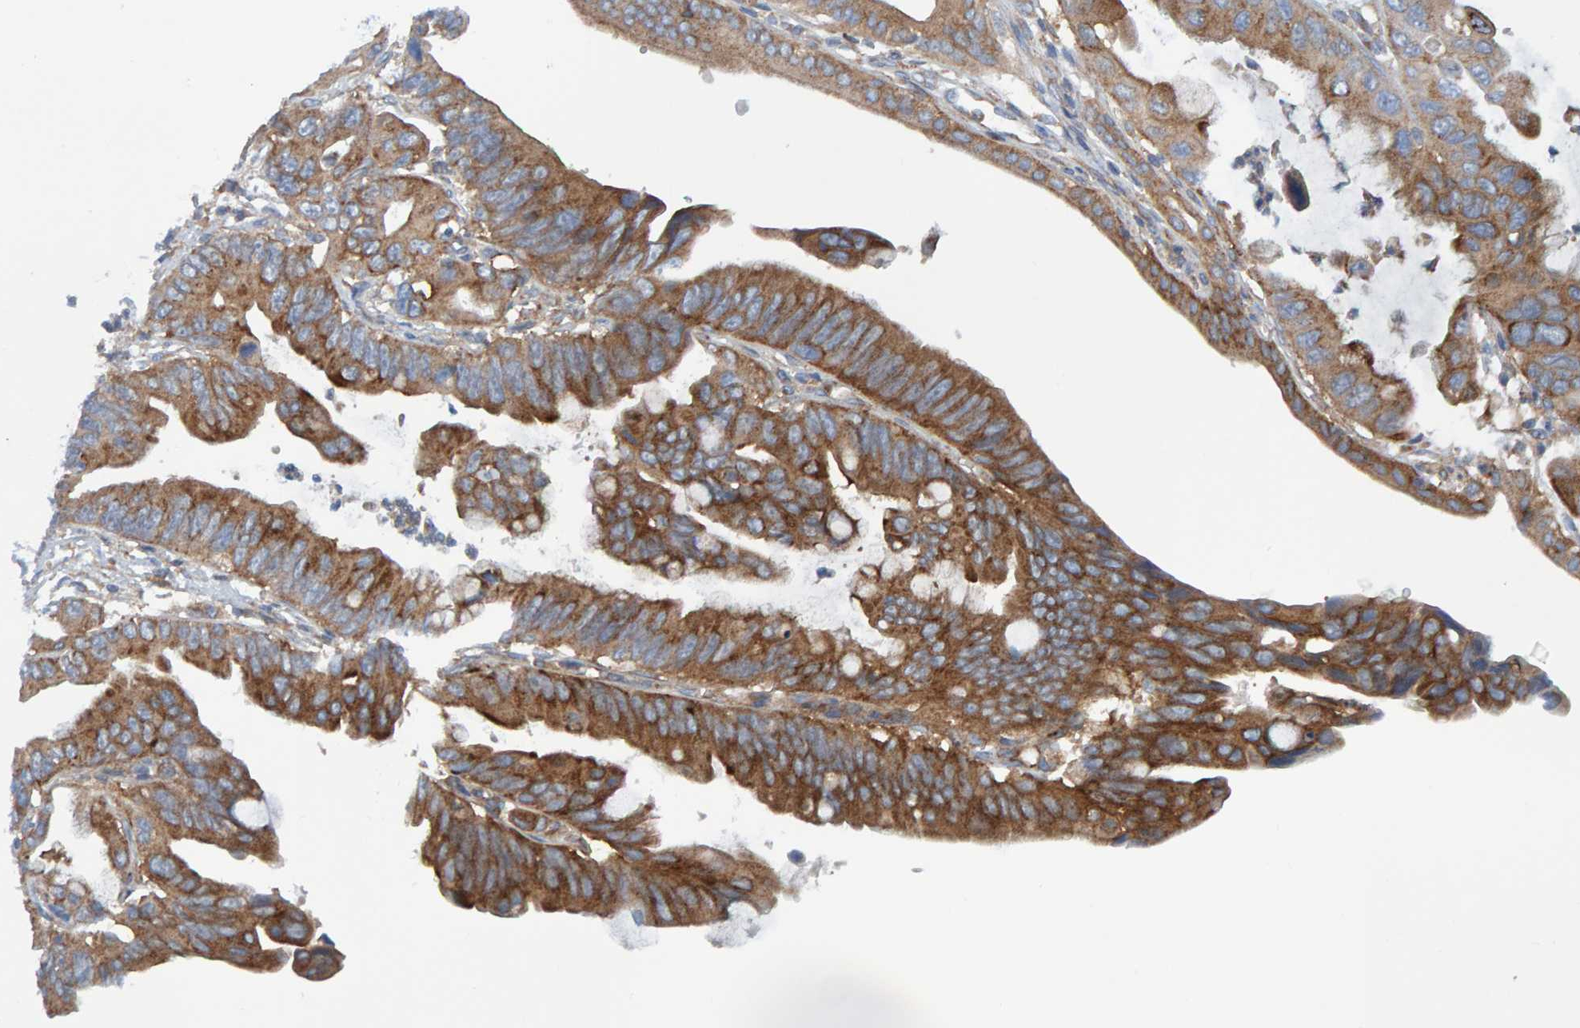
{"staining": {"intensity": "strong", "quantity": ">75%", "location": "cytoplasmic/membranous"}, "tissue": "pancreatic cancer", "cell_type": "Tumor cells", "image_type": "cancer", "snomed": [{"axis": "morphology", "description": "Adenocarcinoma, NOS"}, {"axis": "topography", "description": "Pancreas"}], "caption": "High-magnification brightfield microscopy of pancreatic cancer (adenocarcinoma) stained with DAB (3,3'-diaminobenzidine) (brown) and counterstained with hematoxylin (blue). tumor cells exhibit strong cytoplasmic/membranous expression is identified in about>75% of cells. (Brightfield microscopy of DAB IHC at high magnification).", "gene": "MKLN1", "patient": {"sex": "female", "age": 72}}